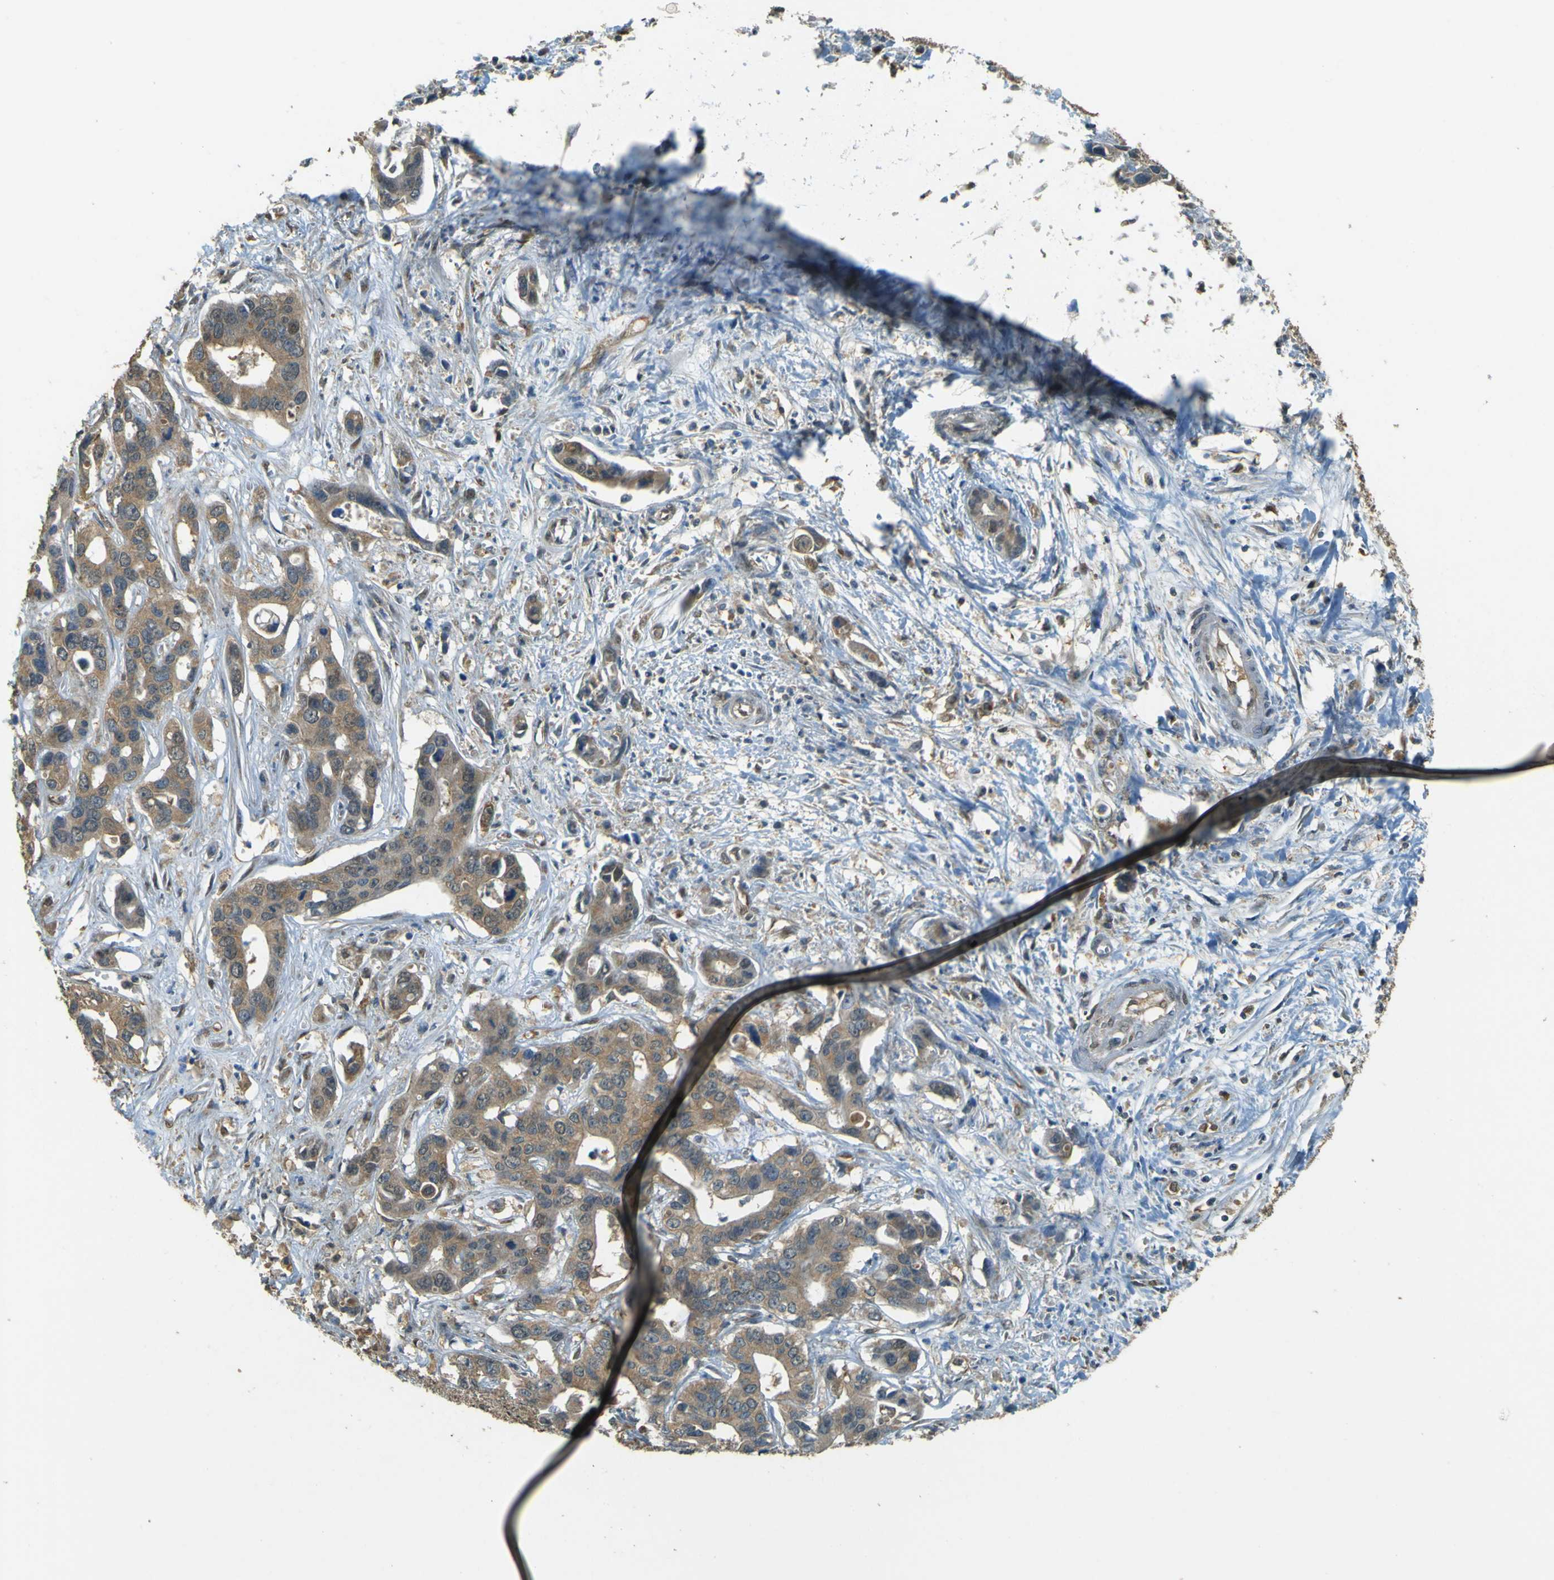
{"staining": {"intensity": "moderate", "quantity": ">75%", "location": "cytoplasmic/membranous"}, "tissue": "liver cancer", "cell_type": "Tumor cells", "image_type": "cancer", "snomed": [{"axis": "morphology", "description": "Cholangiocarcinoma"}, {"axis": "topography", "description": "Liver"}], "caption": "Tumor cells demonstrate moderate cytoplasmic/membranous expression in approximately >75% of cells in liver cancer.", "gene": "GOLGA1", "patient": {"sex": "female", "age": 65}}